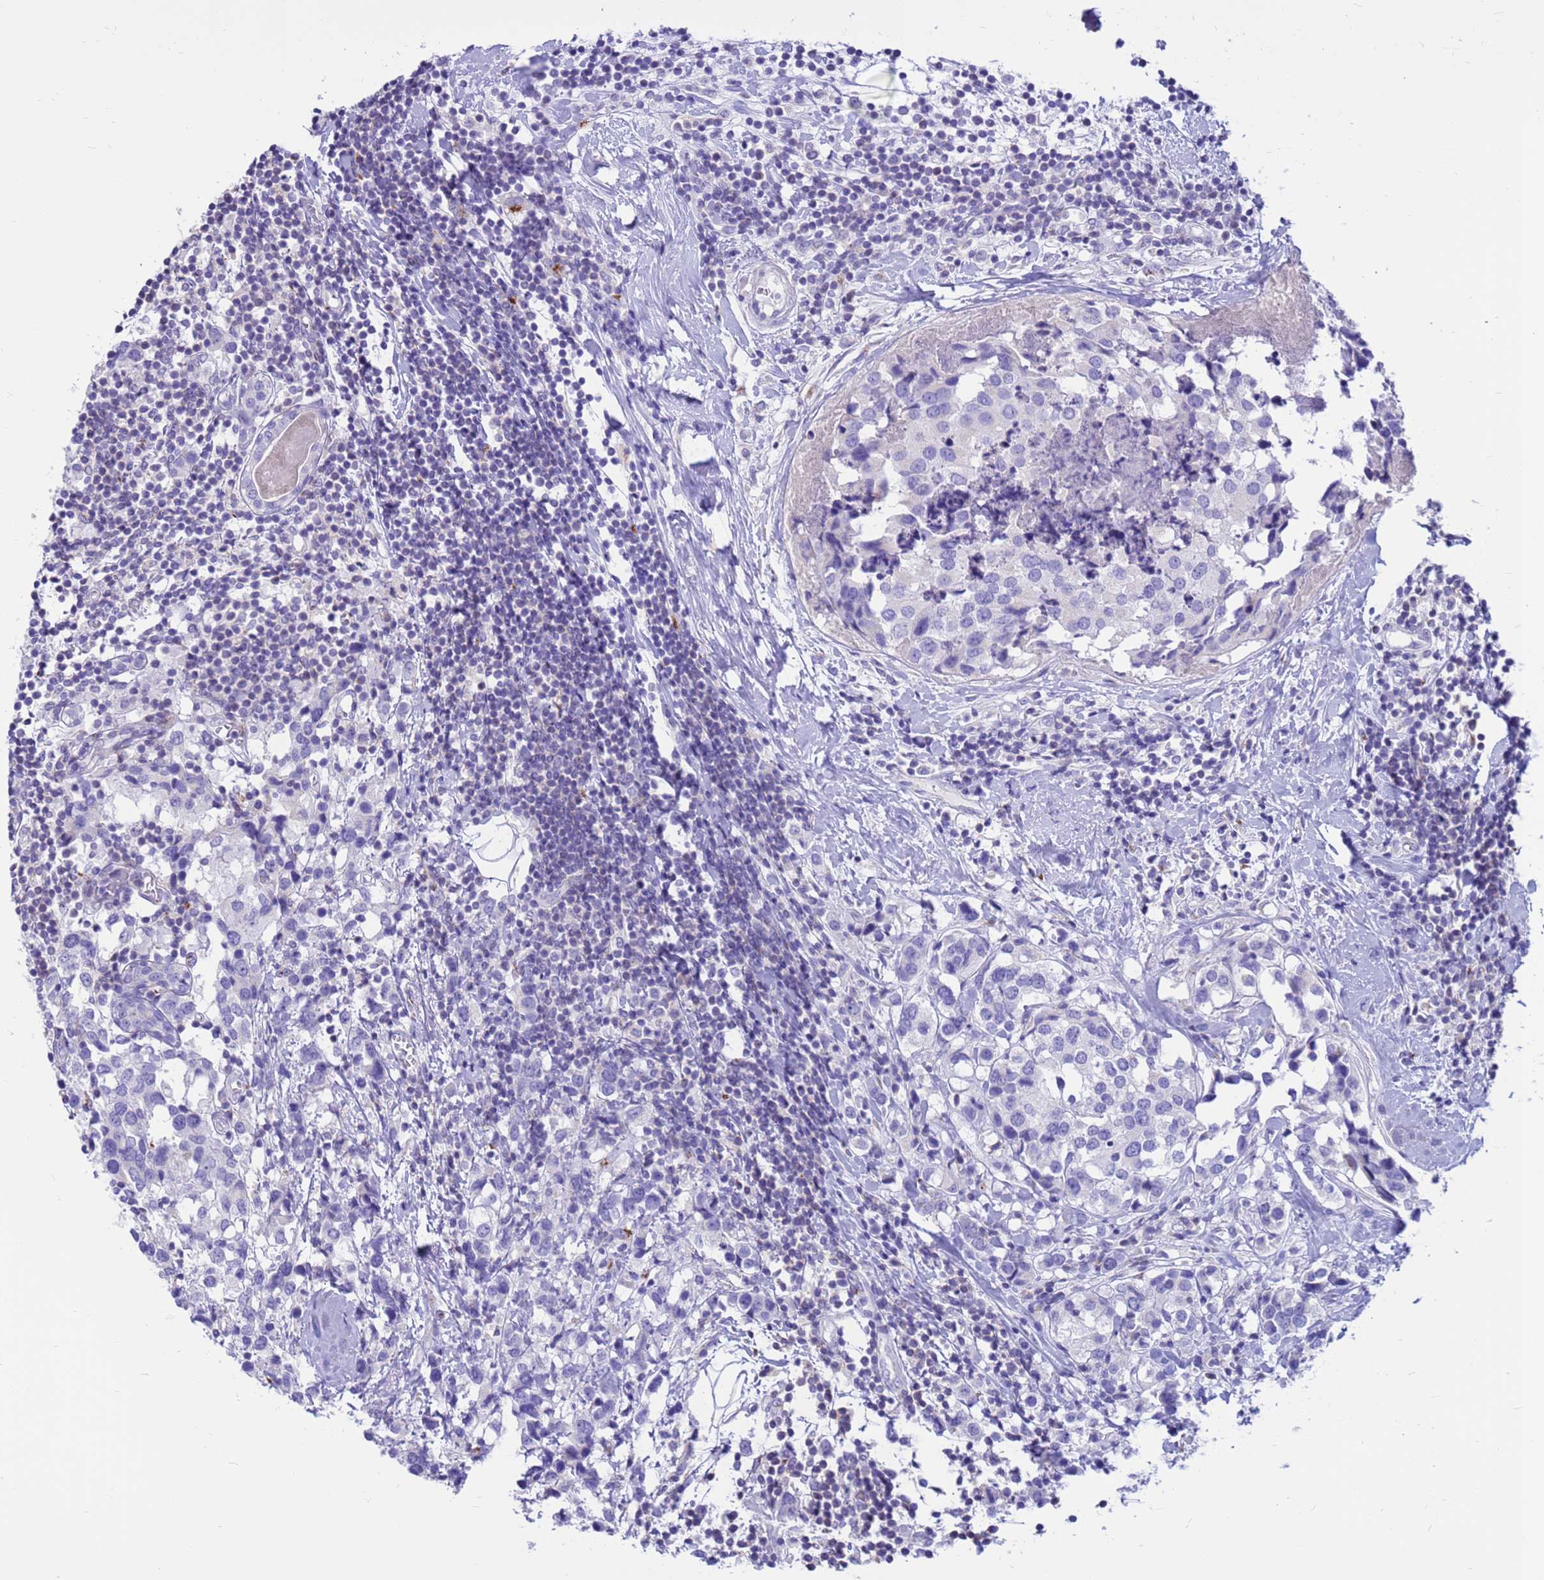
{"staining": {"intensity": "negative", "quantity": "none", "location": "none"}, "tissue": "breast cancer", "cell_type": "Tumor cells", "image_type": "cancer", "snomed": [{"axis": "morphology", "description": "Lobular carcinoma"}, {"axis": "topography", "description": "Breast"}], "caption": "DAB (3,3'-diaminobenzidine) immunohistochemical staining of human breast cancer exhibits no significant staining in tumor cells.", "gene": "PDE10A", "patient": {"sex": "female", "age": 59}}